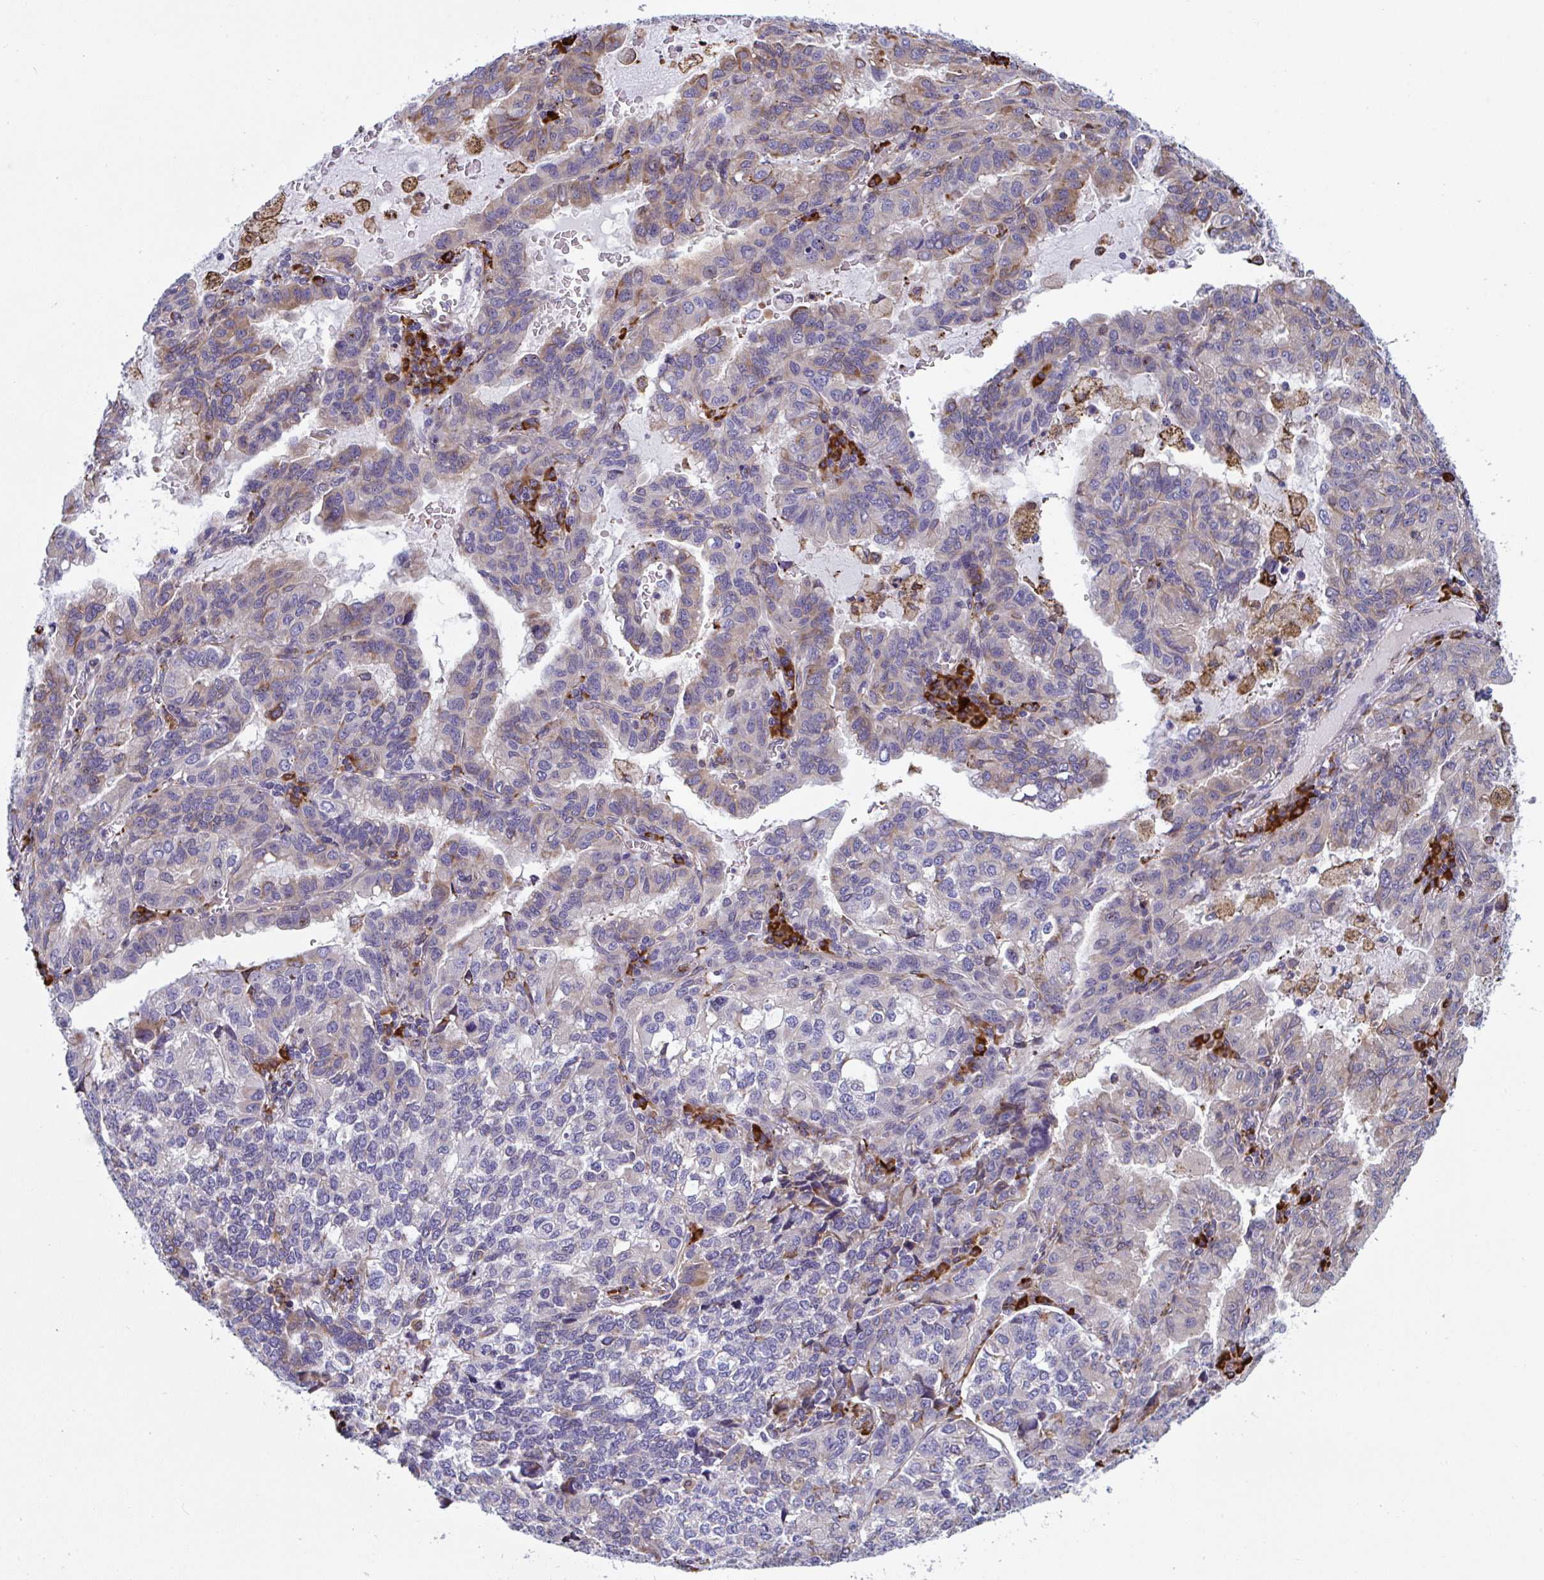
{"staining": {"intensity": "moderate", "quantity": "25%-75%", "location": "cytoplasmic/membranous"}, "tissue": "lung cancer", "cell_type": "Tumor cells", "image_type": "cancer", "snomed": [{"axis": "morphology", "description": "Adenocarcinoma, NOS"}, {"axis": "topography", "description": "Lymph node"}, {"axis": "topography", "description": "Lung"}], "caption": "Immunohistochemical staining of lung adenocarcinoma demonstrates medium levels of moderate cytoplasmic/membranous expression in about 25%-75% of tumor cells.", "gene": "PEAK3", "patient": {"sex": "male", "age": 66}}